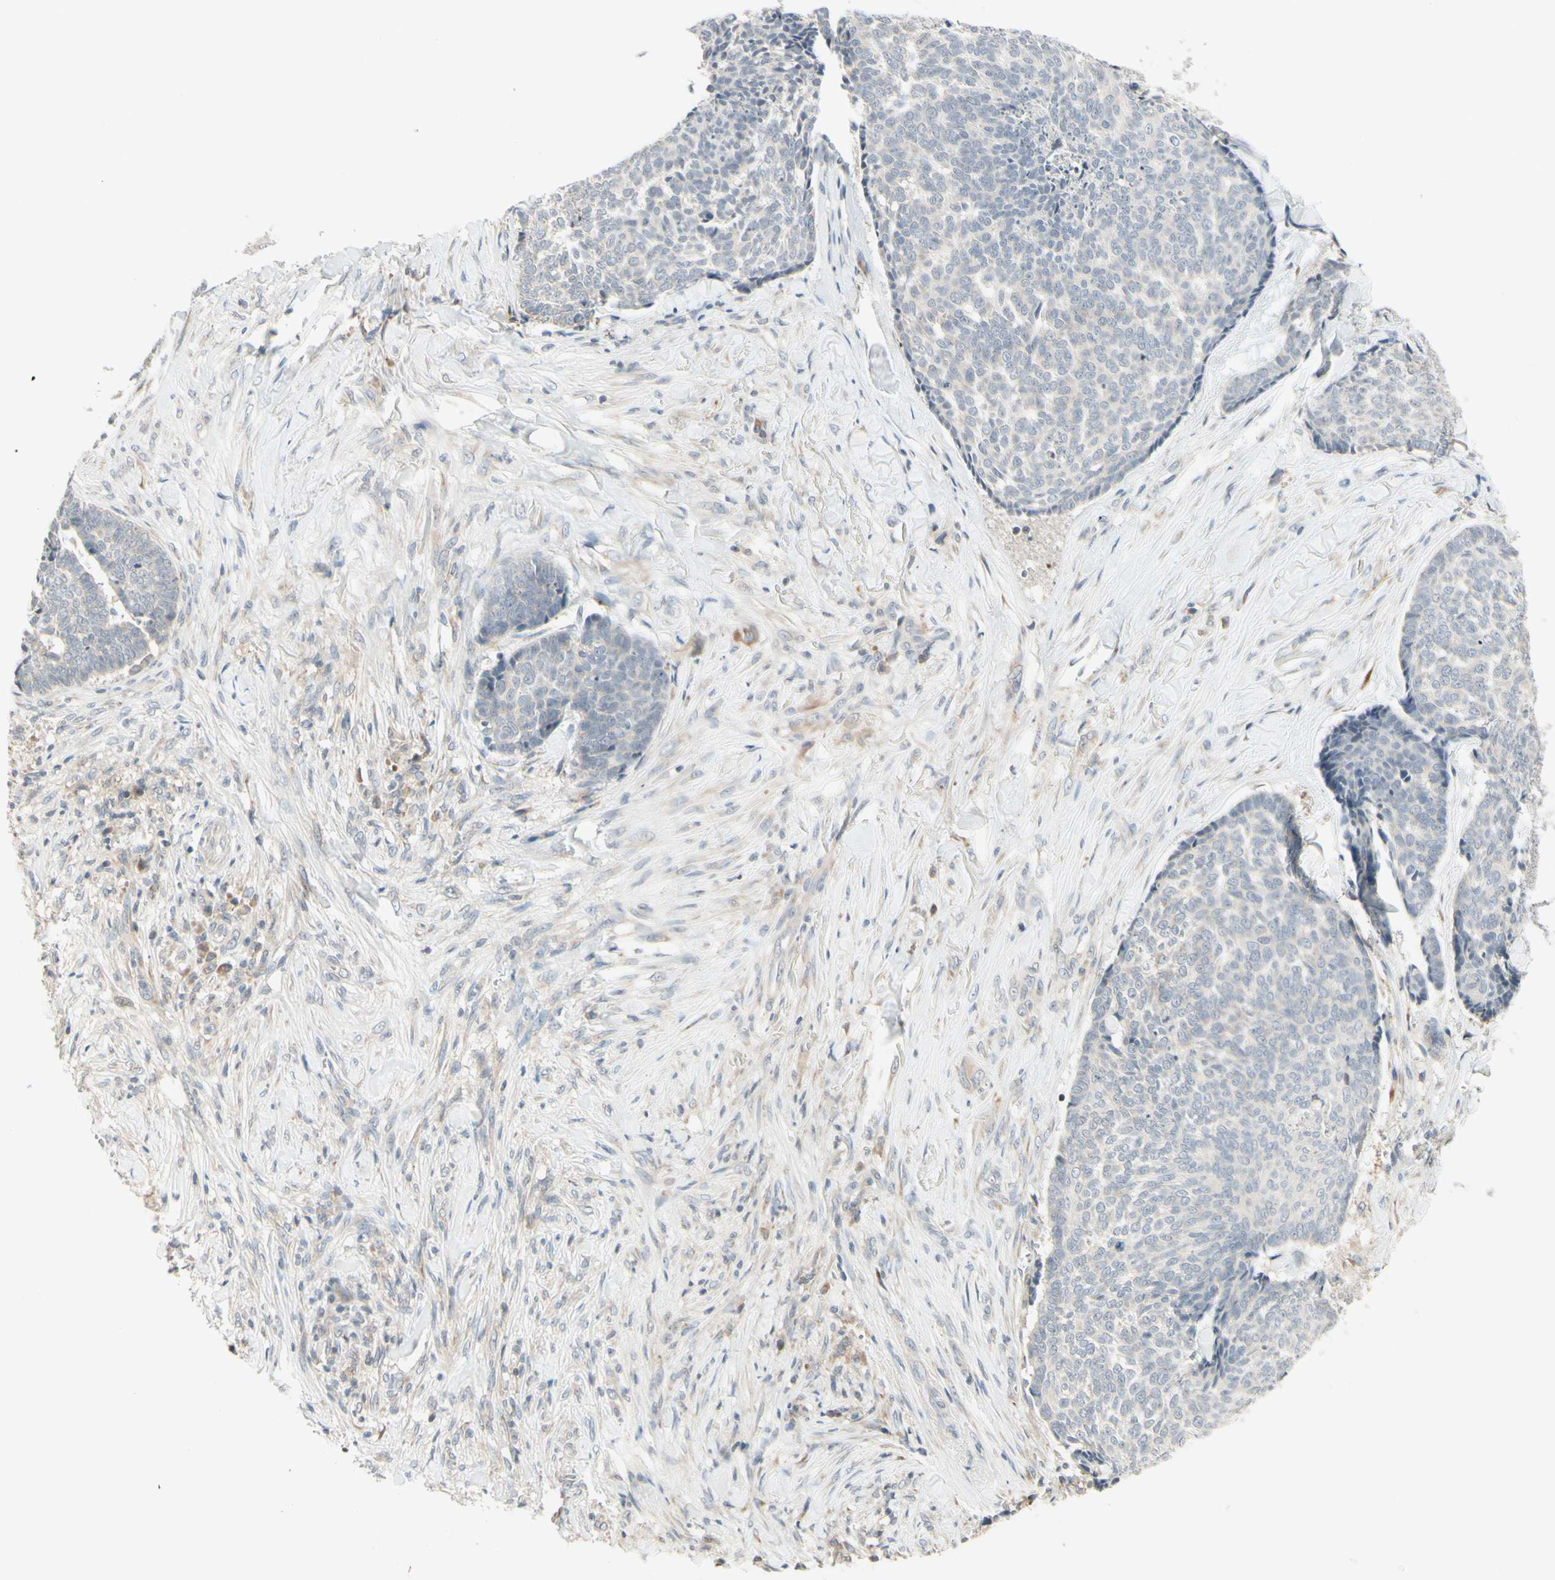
{"staining": {"intensity": "negative", "quantity": "none", "location": "none"}, "tissue": "skin cancer", "cell_type": "Tumor cells", "image_type": "cancer", "snomed": [{"axis": "morphology", "description": "Basal cell carcinoma"}, {"axis": "topography", "description": "Skin"}], "caption": "Tumor cells show no significant expression in basal cell carcinoma (skin).", "gene": "ZW10", "patient": {"sex": "male", "age": 84}}